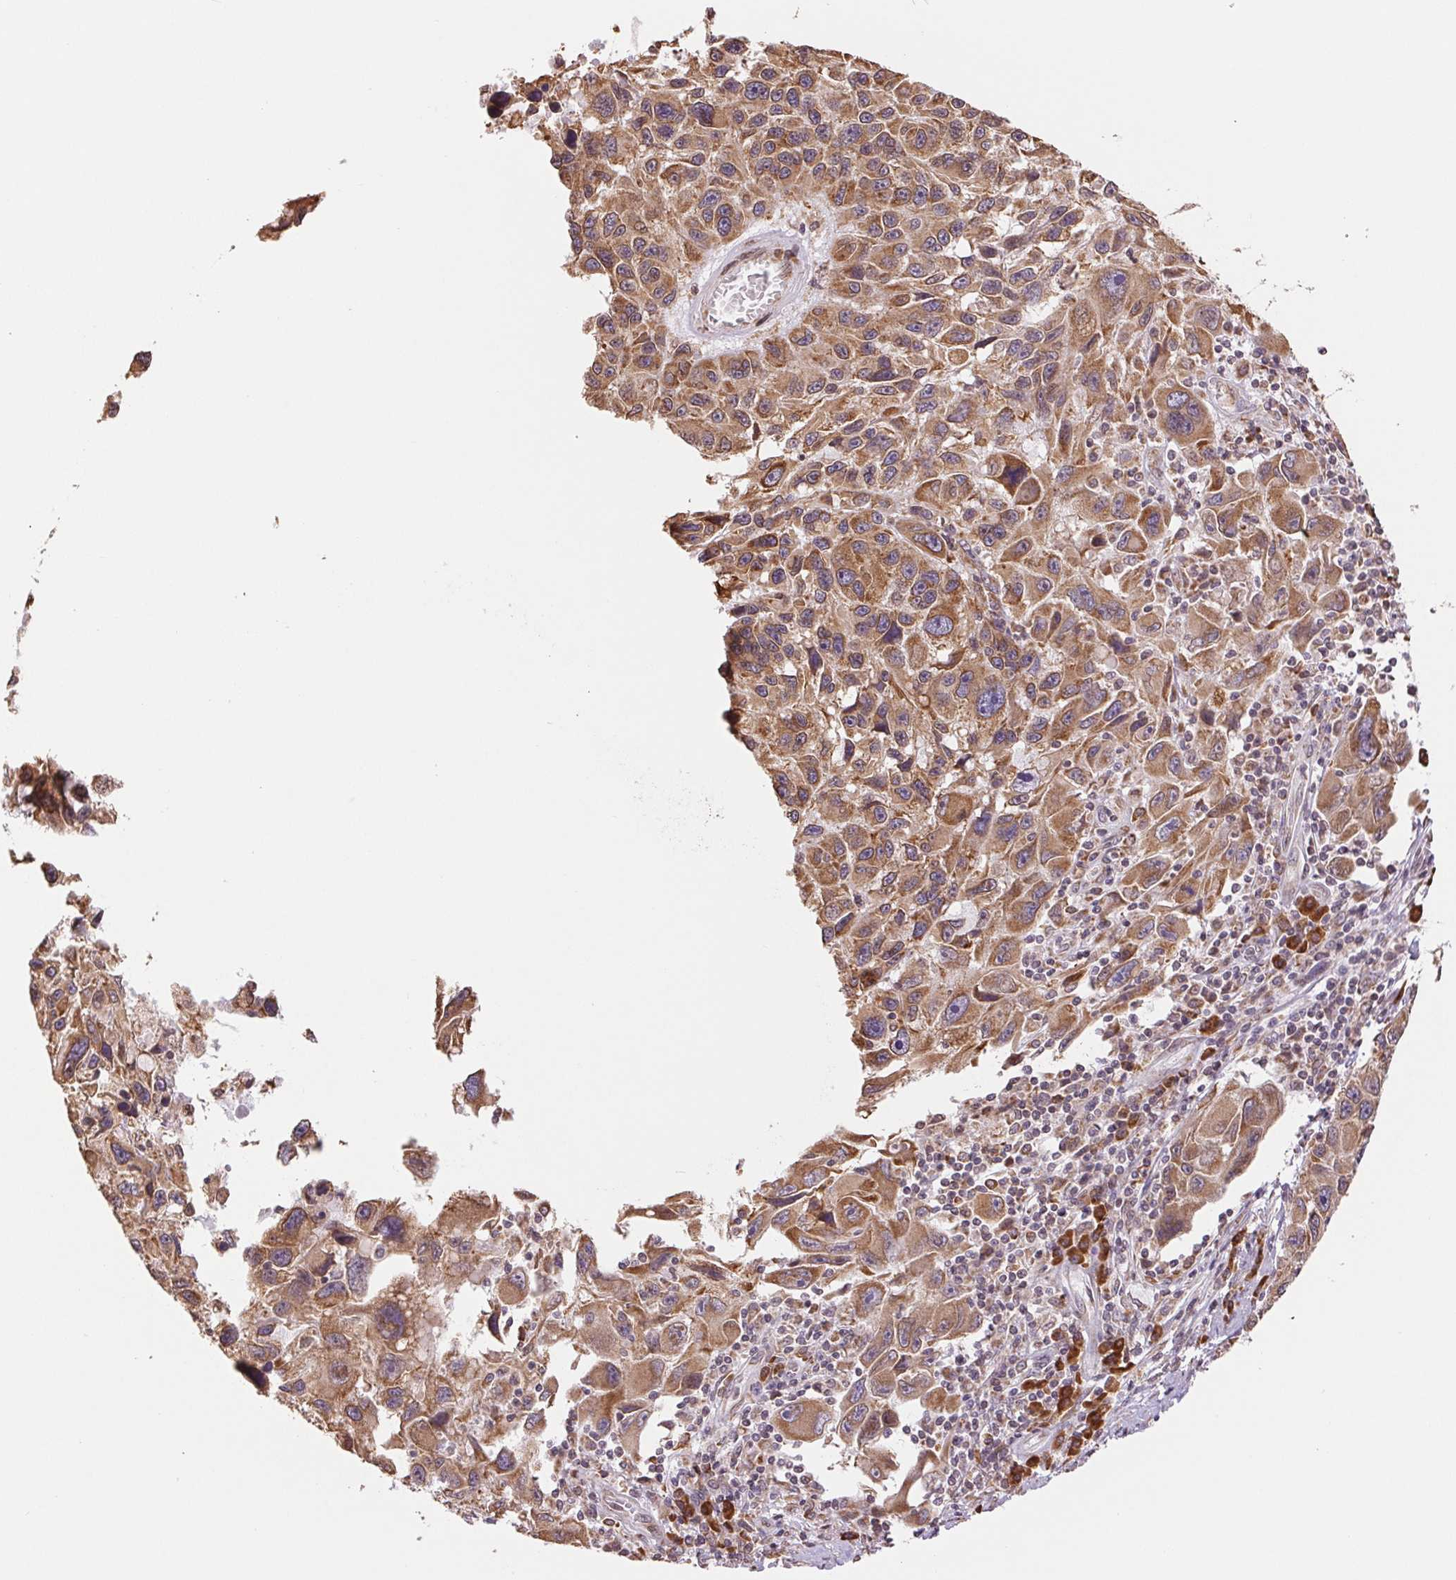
{"staining": {"intensity": "moderate", "quantity": ">75%", "location": "cytoplasmic/membranous"}, "tissue": "melanoma", "cell_type": "Tumor cells", "image_type": "cancer", "snomed": [{"axis": "morphology", "description": "Malignant melanoma, NOS"}, {"axis": "topography", "description": "Skin"}], "caption": "A brown stain highlights moderate cytoplasmic/membranous staining of a protein in human melanoma tumor cells.", "gene": "RPN1", "patient": {"sex": "male", "age": 53}}